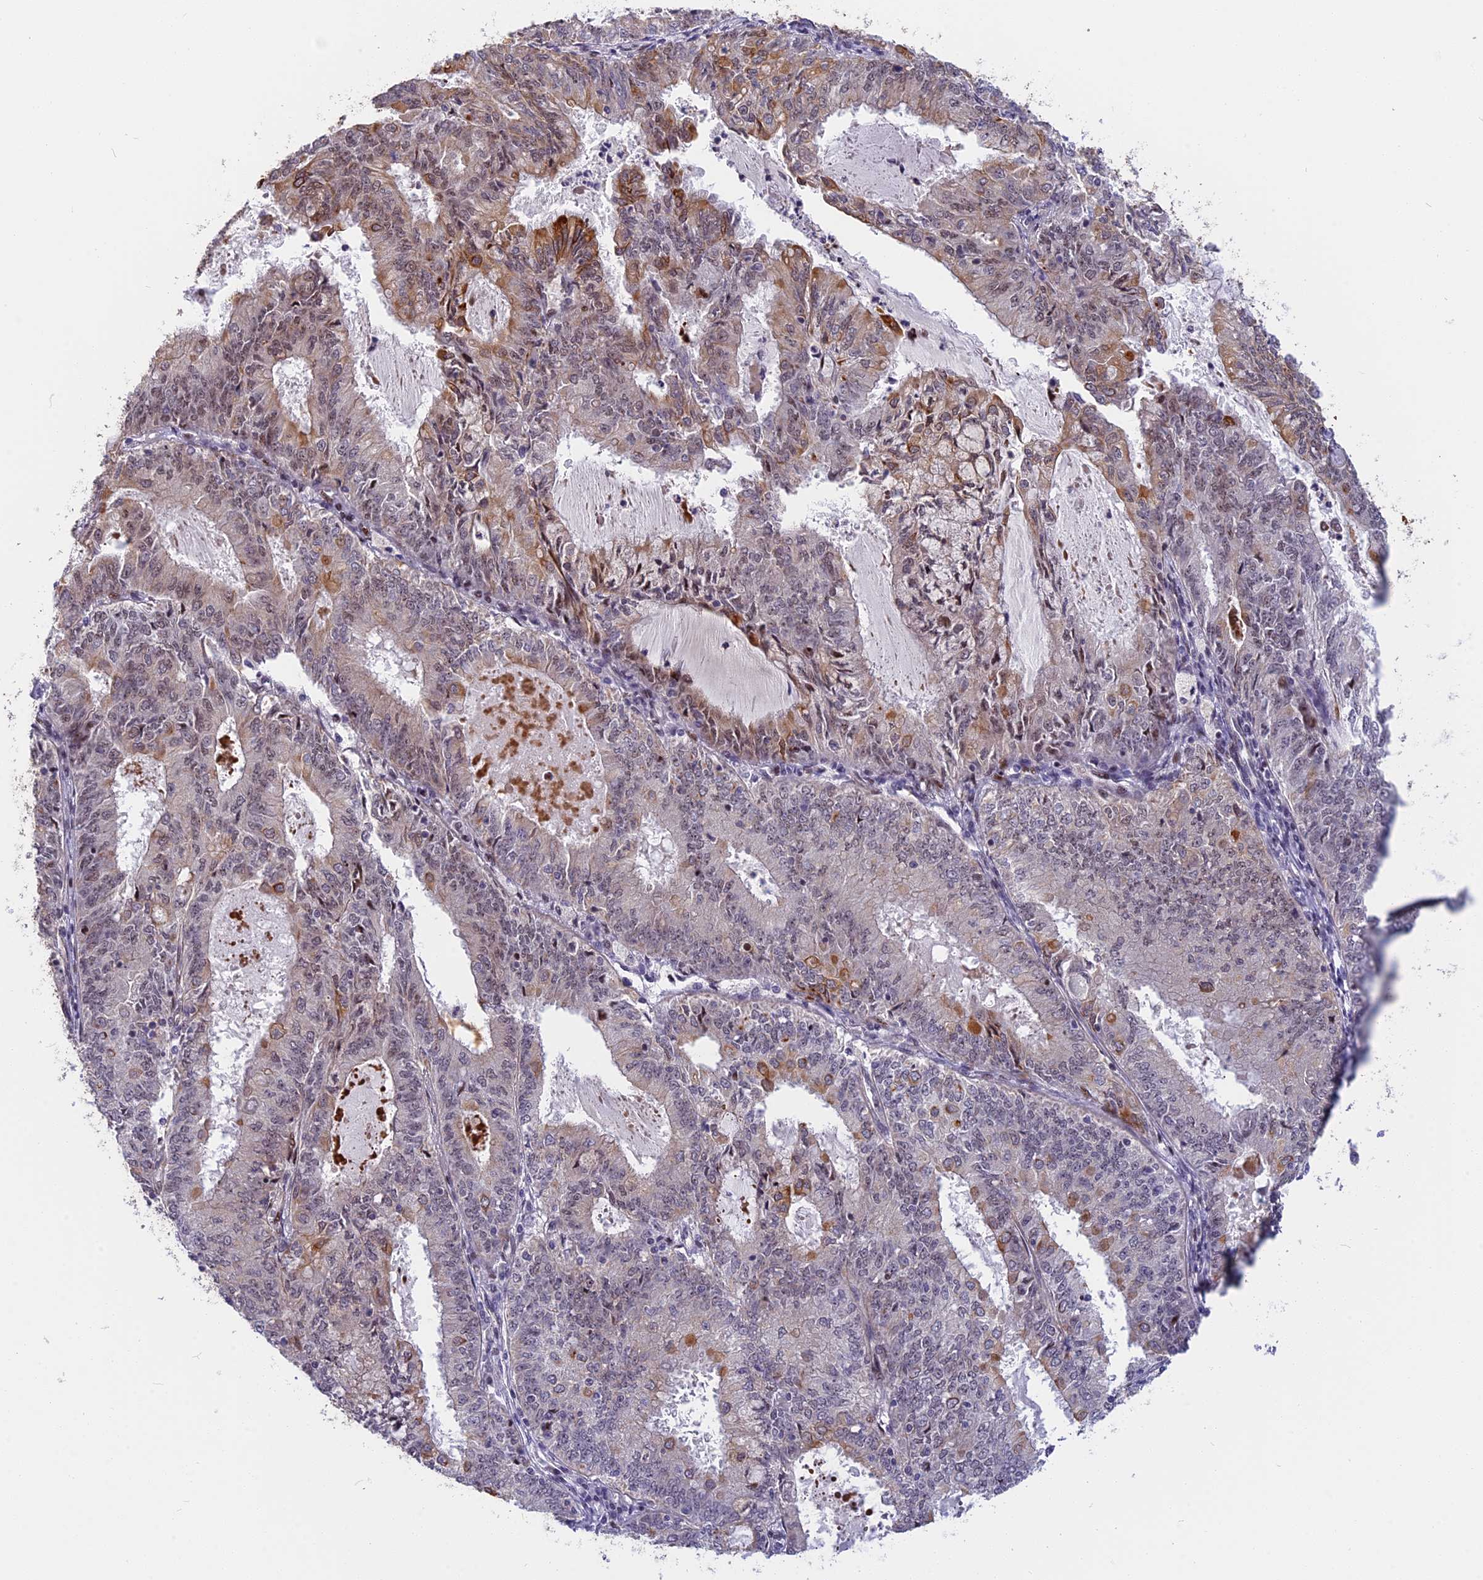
{"staining": {"intensity": "moderate", "quantity": "<25%", "location": "cytoplasmic/membranous"}, "tissue": "endometrial cancer", "cell_type": "Tumor cells", "image_type": "cancer", "snomed": [{"axis": "morphology", "description": "Adenocarcinoma, NOS"}, {"axis": "topography", "description": "Endometrium"}], "caption": "There is low levels of moderate cytoplasmic/membranous positivity in tumor cells of endometrial cancer (adenocarcinoma), as demonstrated by immunohistochemical staining (brown color).", "gene": "ANKRD34B", "patient": {"sex": "female", "age": 57}}